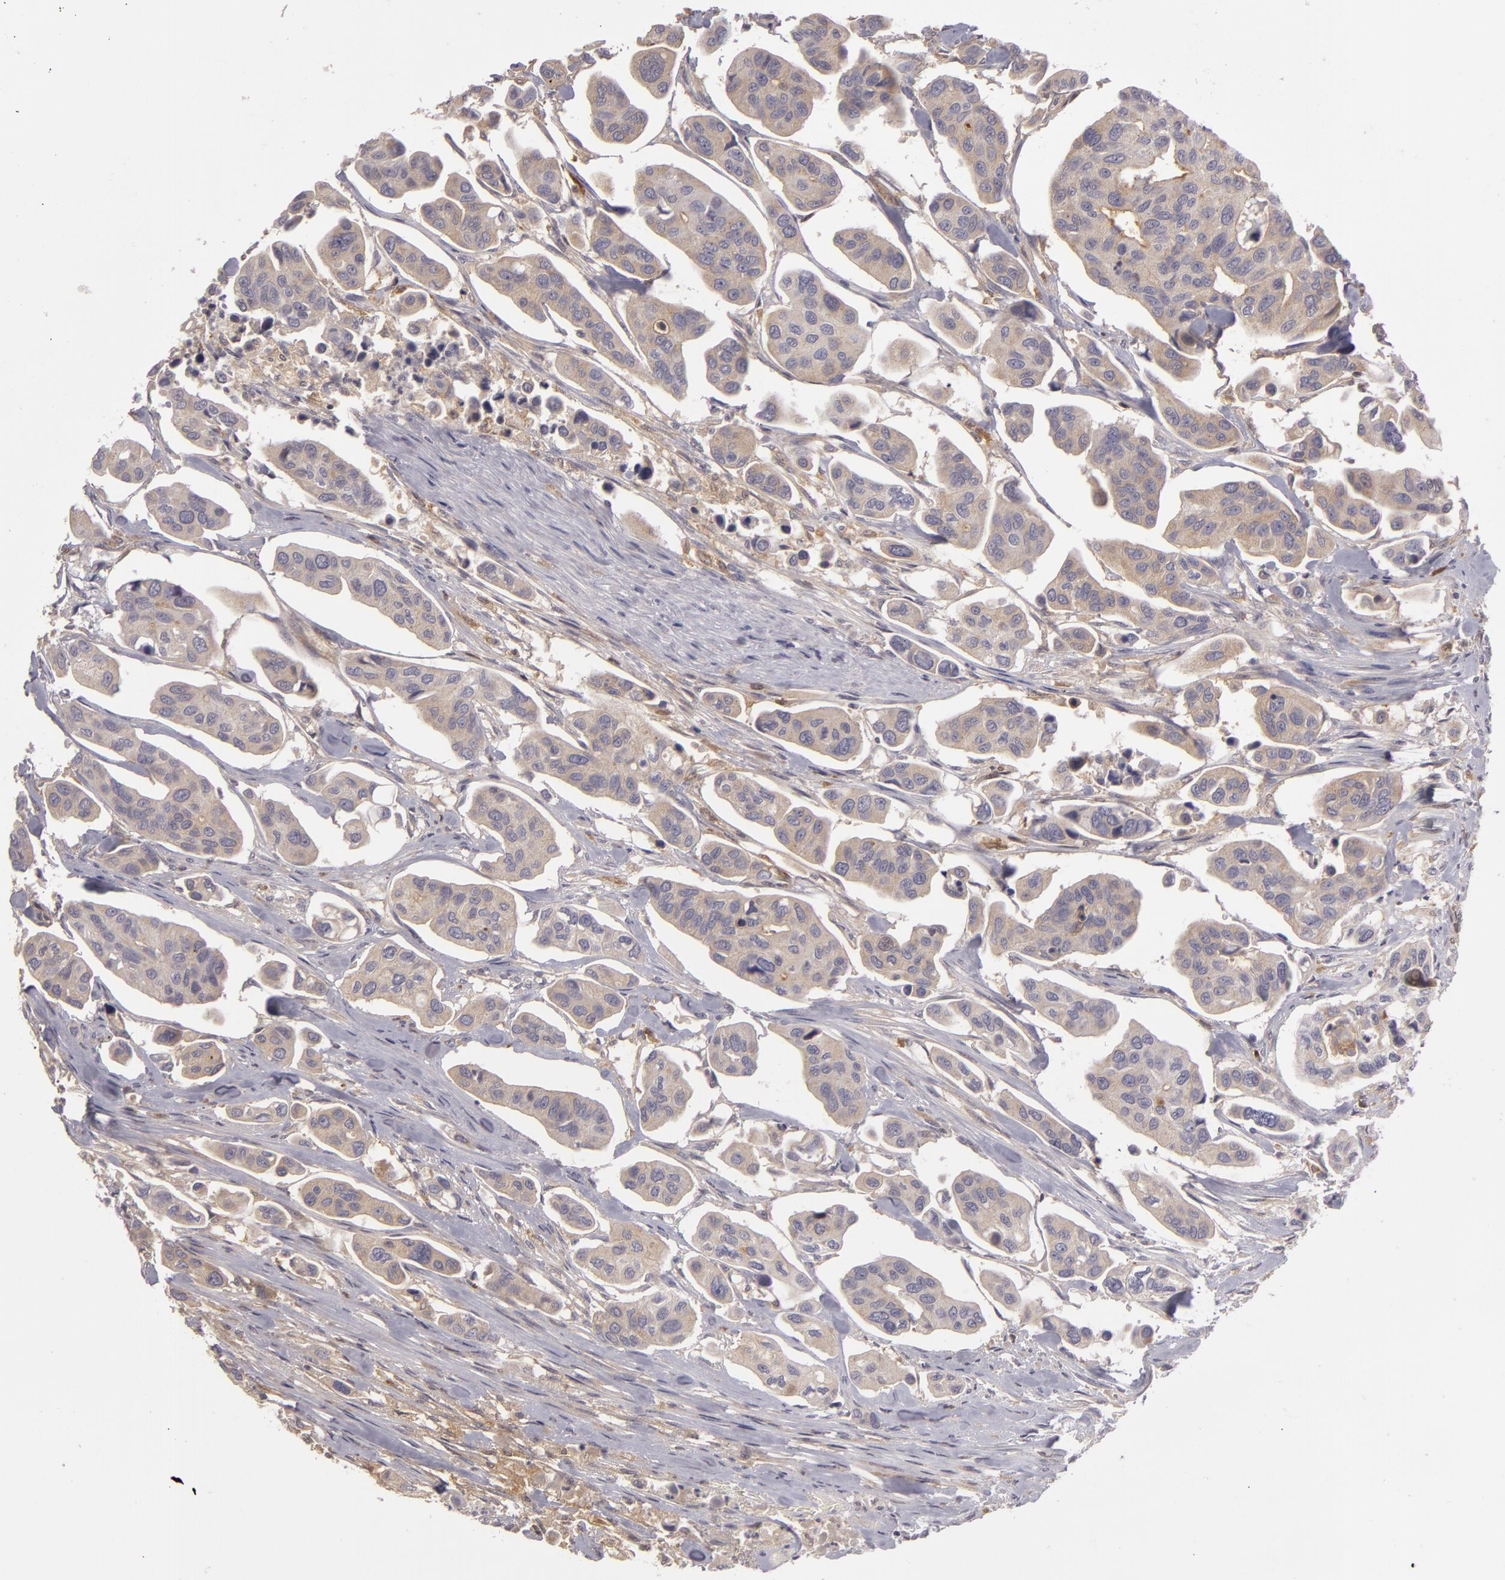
{"staining": {"intensity": "negative", "quantity": "none", "location": "none"}, "tissue": "urothelial cancer", "cell_type": "Tumor cells", "image_type": "cancer", "snomed": [{"axis": "morphology", "description": "Adenocarcinoma, NOS"}, {"axis": "topography", "description": "Urinary bladder"}], "caption": "This is a photomicrograph of immunohistochemistry staining of urothelial cancer, which shows no staining in tumor cells.", "gene": "ZNF229", "patient": {"sex": "male", "age": 61}}